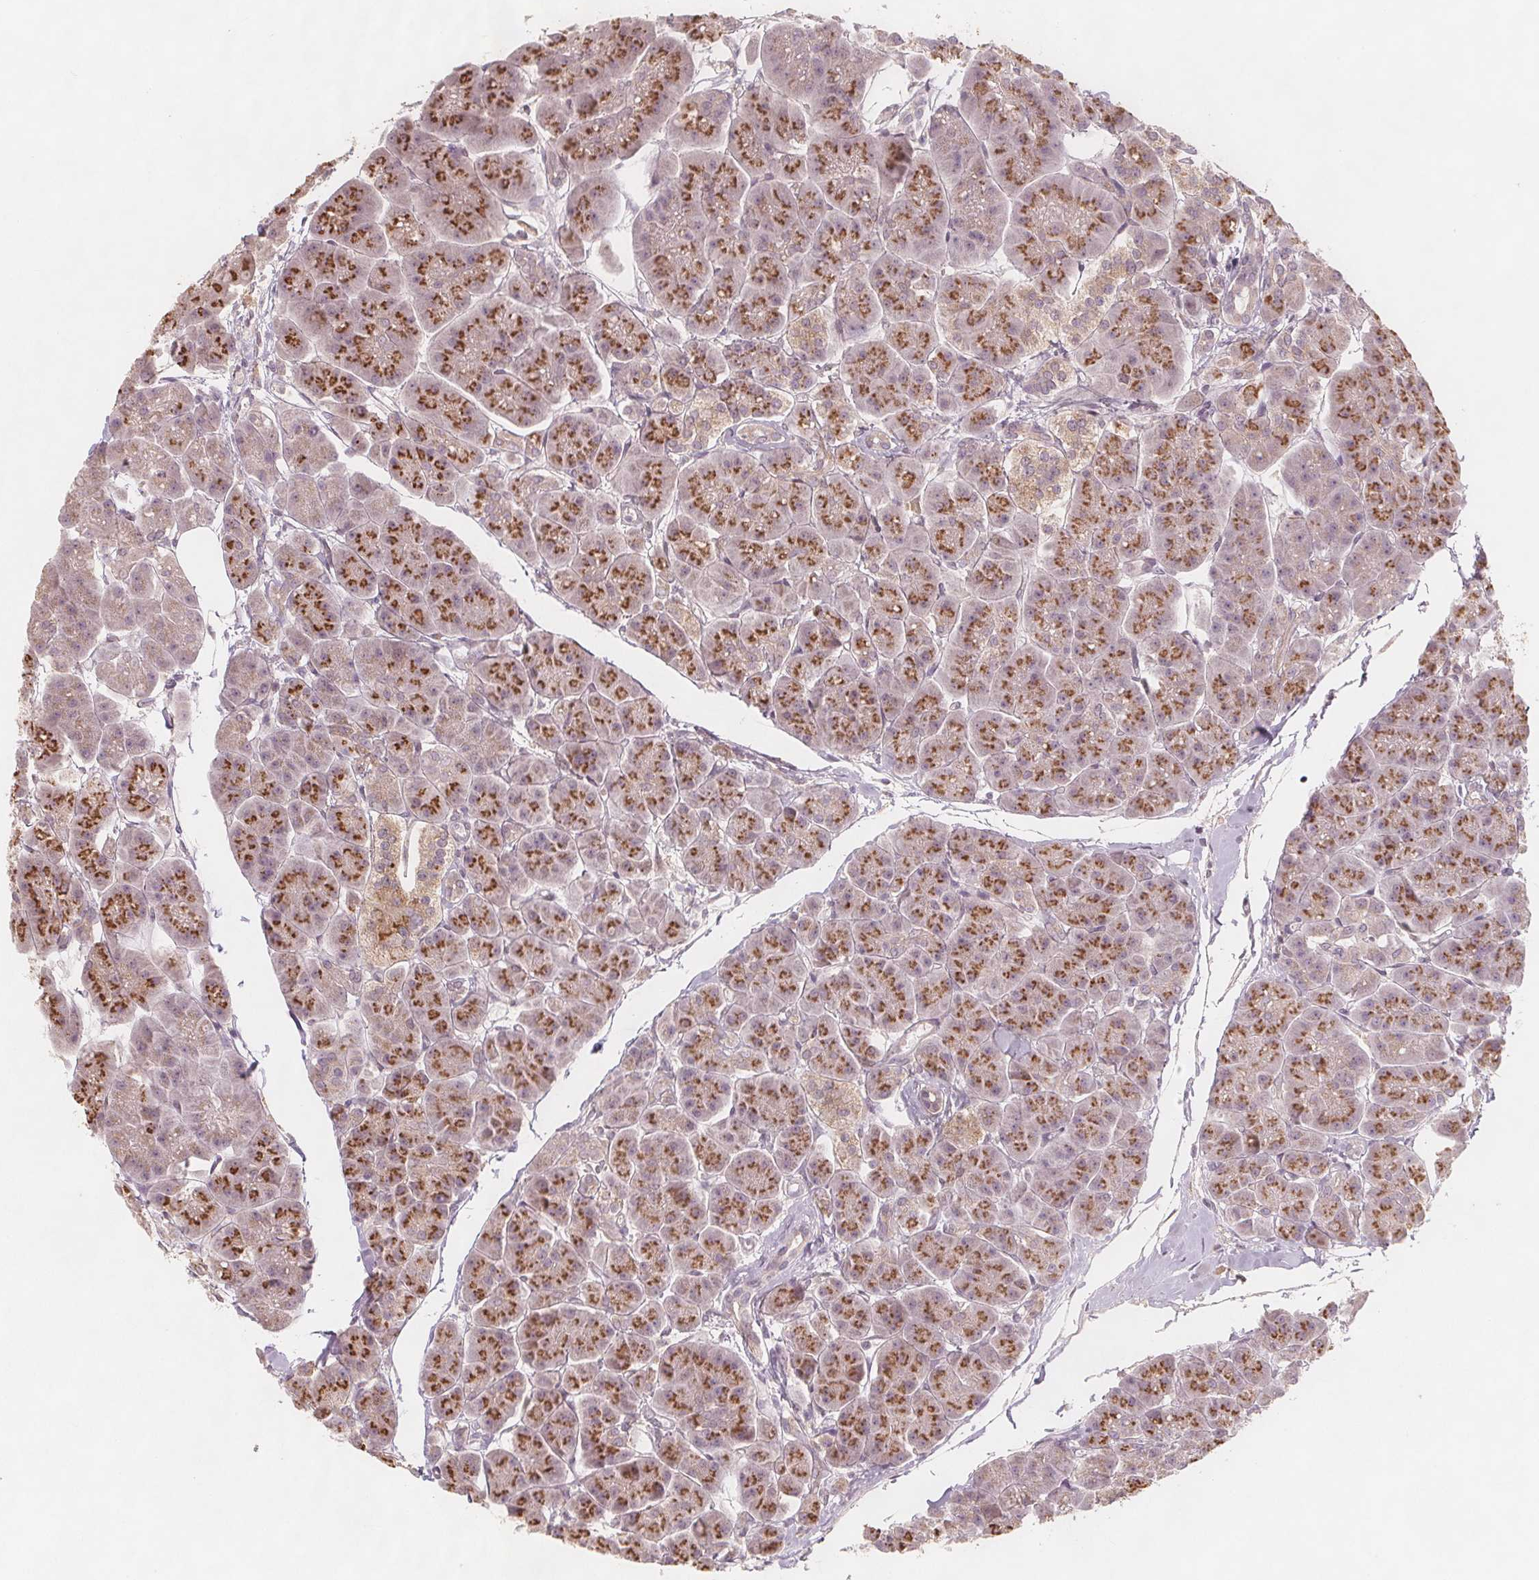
{"staining": {"intensity": "strong", "quantity": "25%-75%", "location": "cytoplasmic/membranous"}, "tissue": "pancreas", "cell_type": "Exocrine glandular cells", "image_type": "normal", "snomed": [{"axis": "morphology", "description": "Normal tissue, NOS"}, {"axis": "topography", "description": "Adipose tissue"}, {"axis": "topography", "description": "Pancreas"}, {"axis": "topography", "description": "Peripheral nerve tissue"}], "caption": "Pancreas stained with DAB IHC displays high levels of strong cytoplasmic/membranous expression in approximately 25%-75% of exocrine glandular cells.", "gene": "NCSTN", "patient": {"sex": "female", "age": 58}}